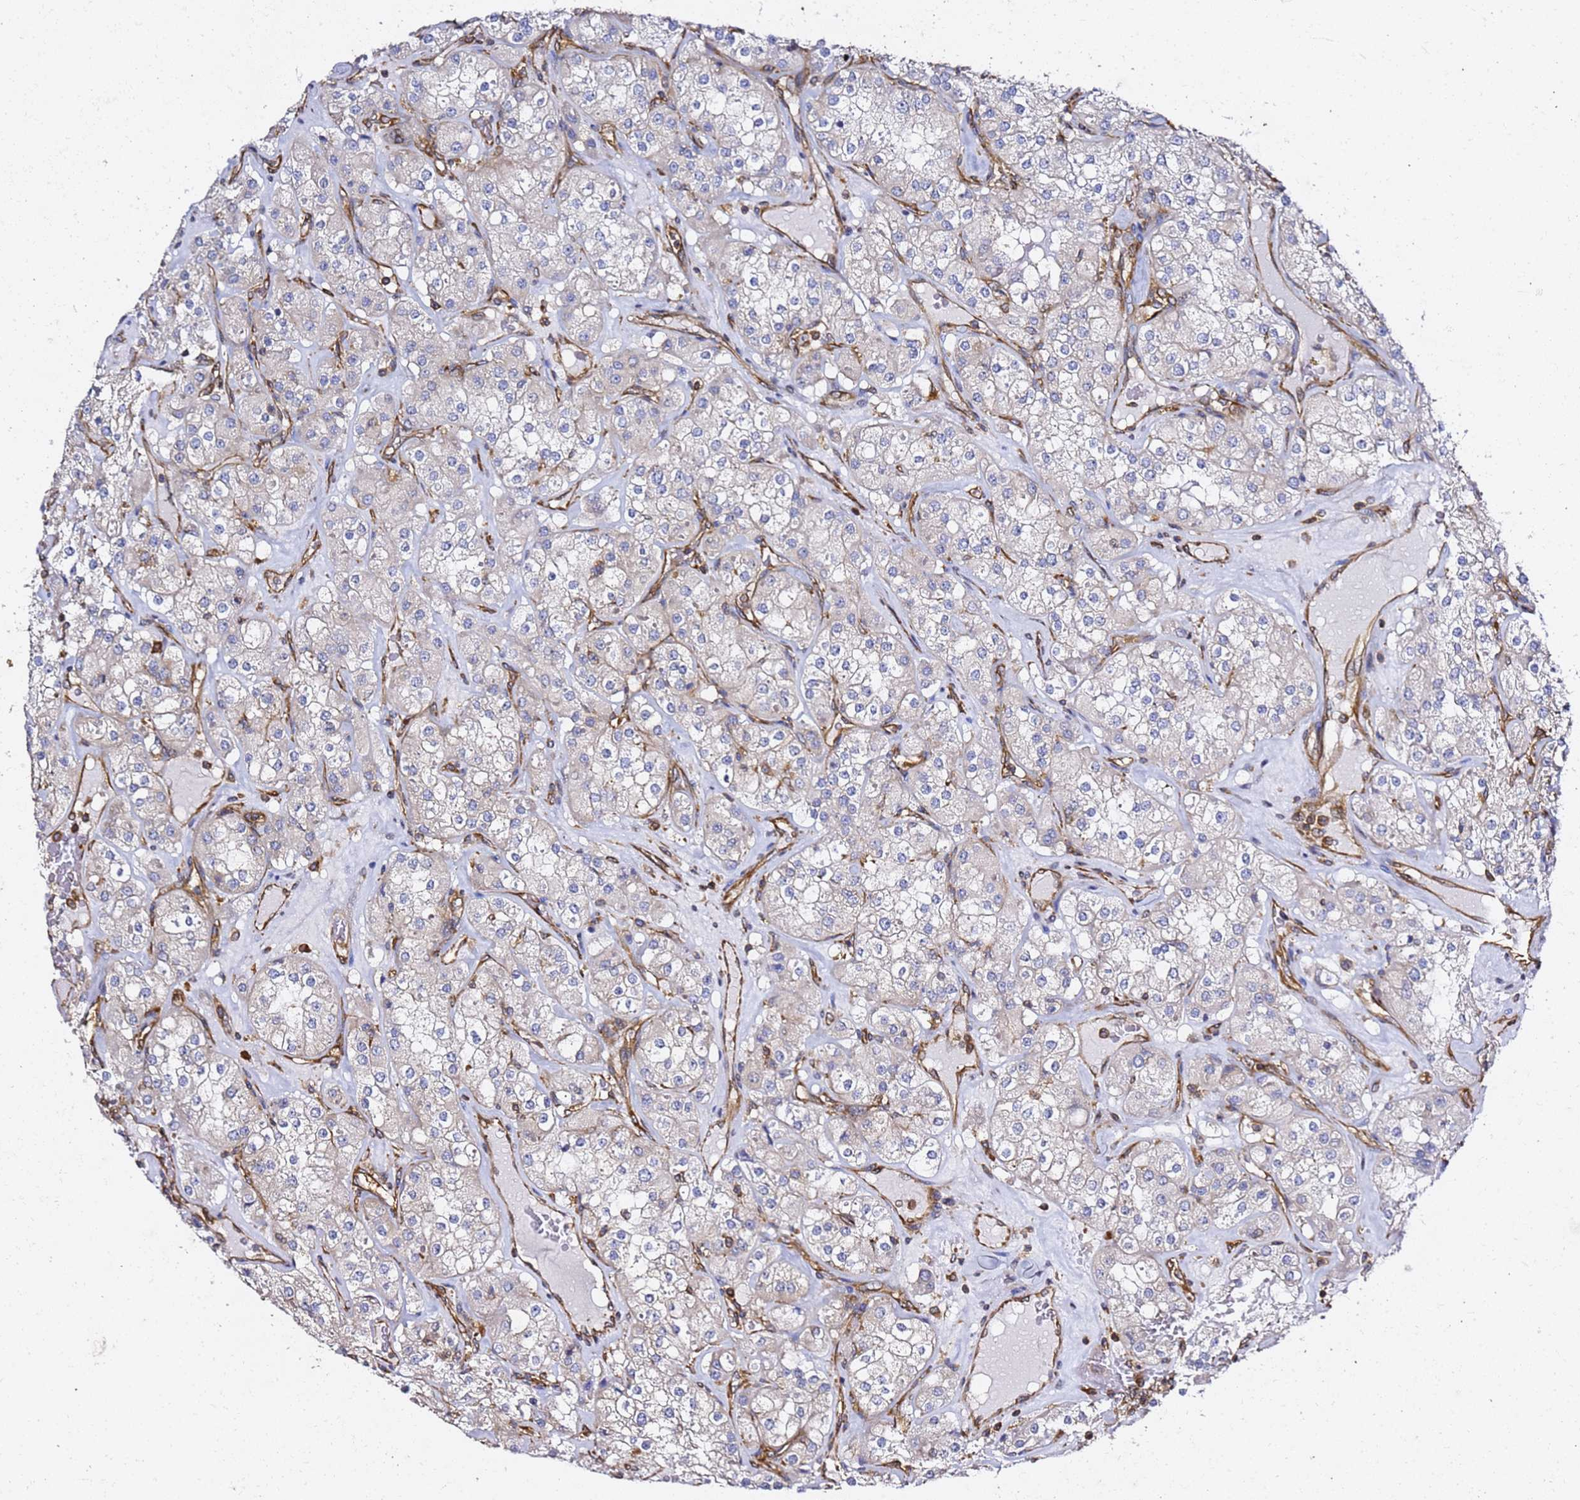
{"staining": {"intensity": "negative", "quantity": "none", "location": "none"}, "tissue": "renal cancer", "cell_type": "Tumor cells", "image_type": "cancer", "snomed": [{"axis": "morphology", "description": "Adenocarcinoma, NOS"}, {"axis": "topography", "description": "Kidney"}], "caption": "Immunohistochemistry of renal adenocarcinoma reveals no positivity in tumor cells.", "gene": "TPST1", "patient": {"sex": "male", "age": 77}}